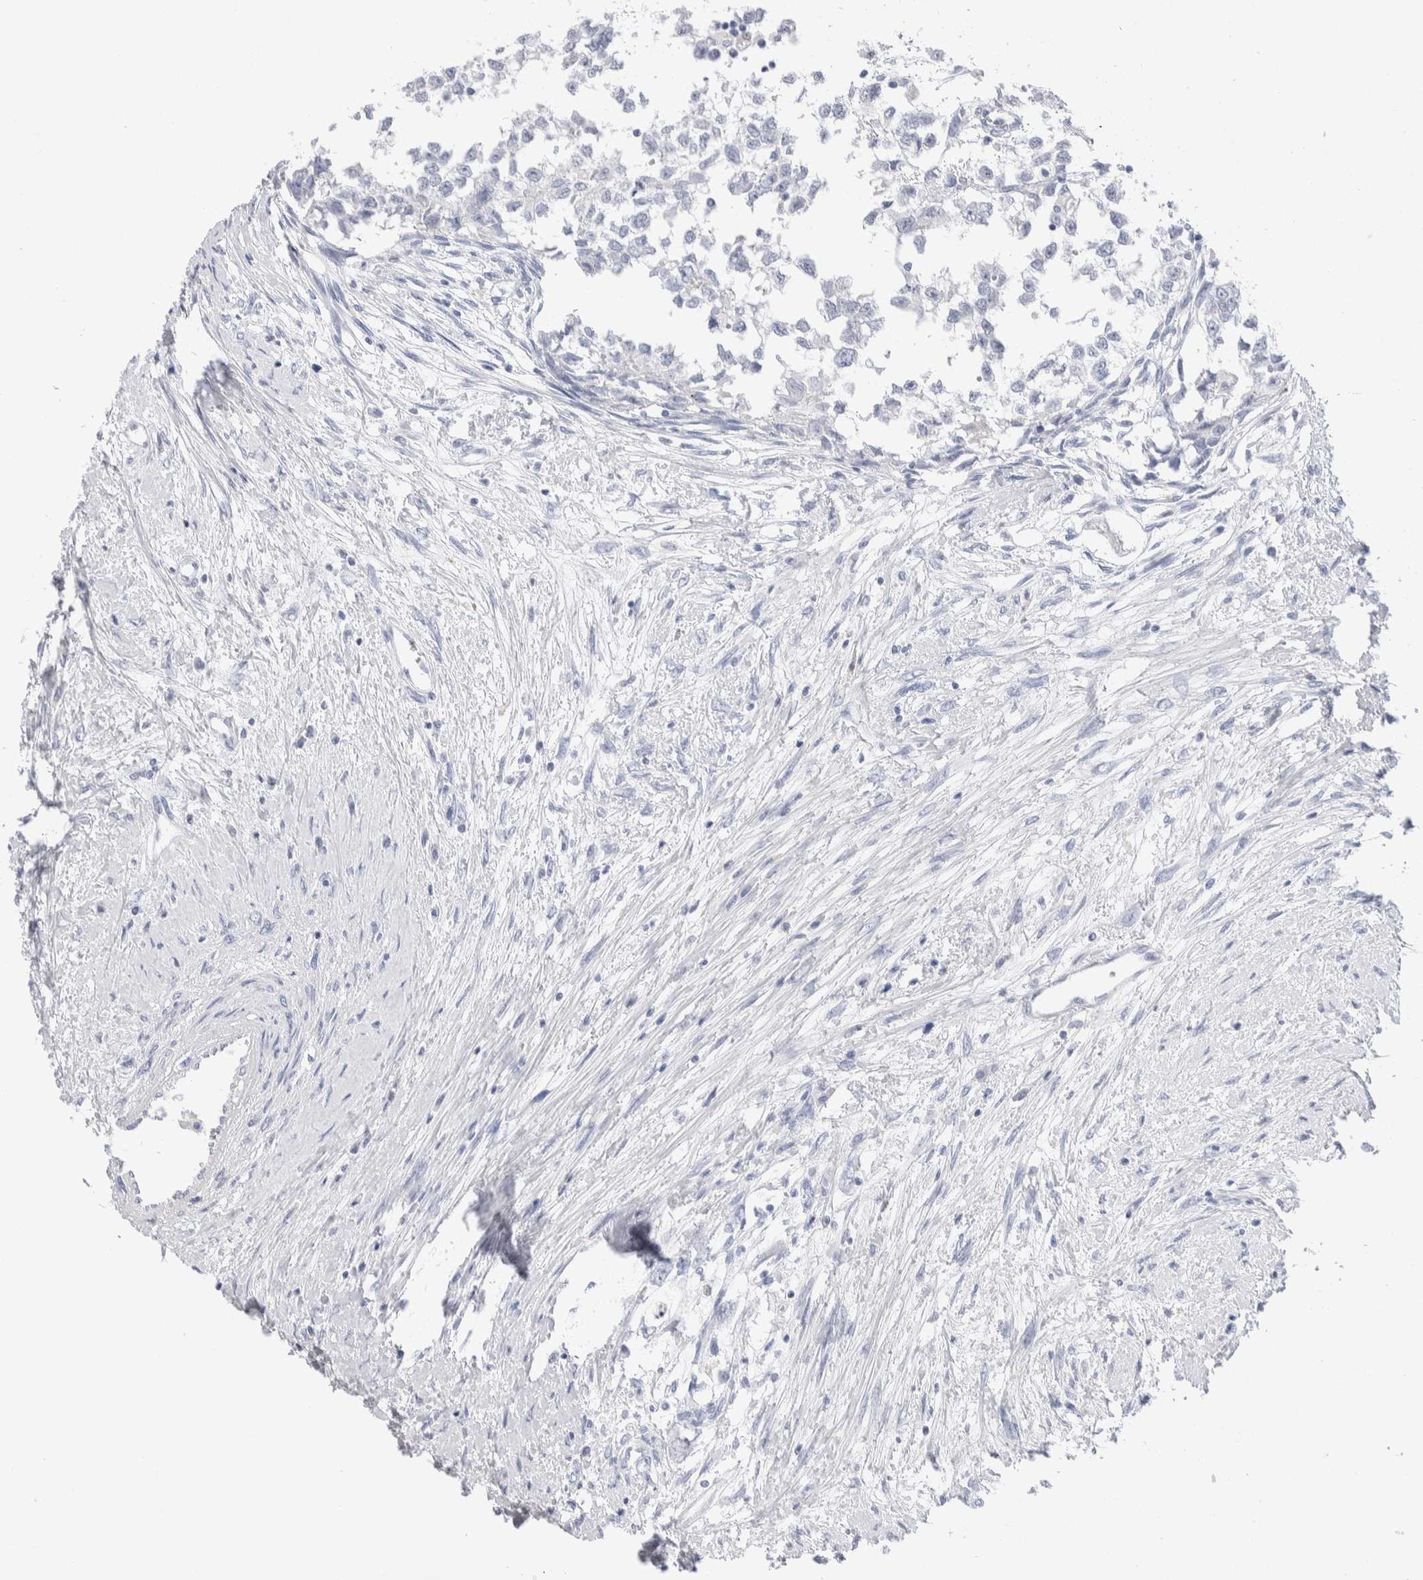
{"staining": {"intensity": "negative", "quantity": "none", "location": "none"}, "tissue": "testis cancer", "cell_type": "Tumor cells", "image_type": "cancer", "snomed": [{"axis": "morphology", "description": "Seminoma, NOS"}, {"axis": "morphology", "description": "Carcinoma, Embryonal, NOS"}, {"axis": "topography", "description": "Testis"}], "caption": "Immunohistochemical staining of human embryonal carcinoma (testis) displays no significant expression in tumor cells. (DAB immunohistochemistry with hematoxylin counter stain).", "gene": "GDA", "patient": {"sex": "male", "age": 51}}